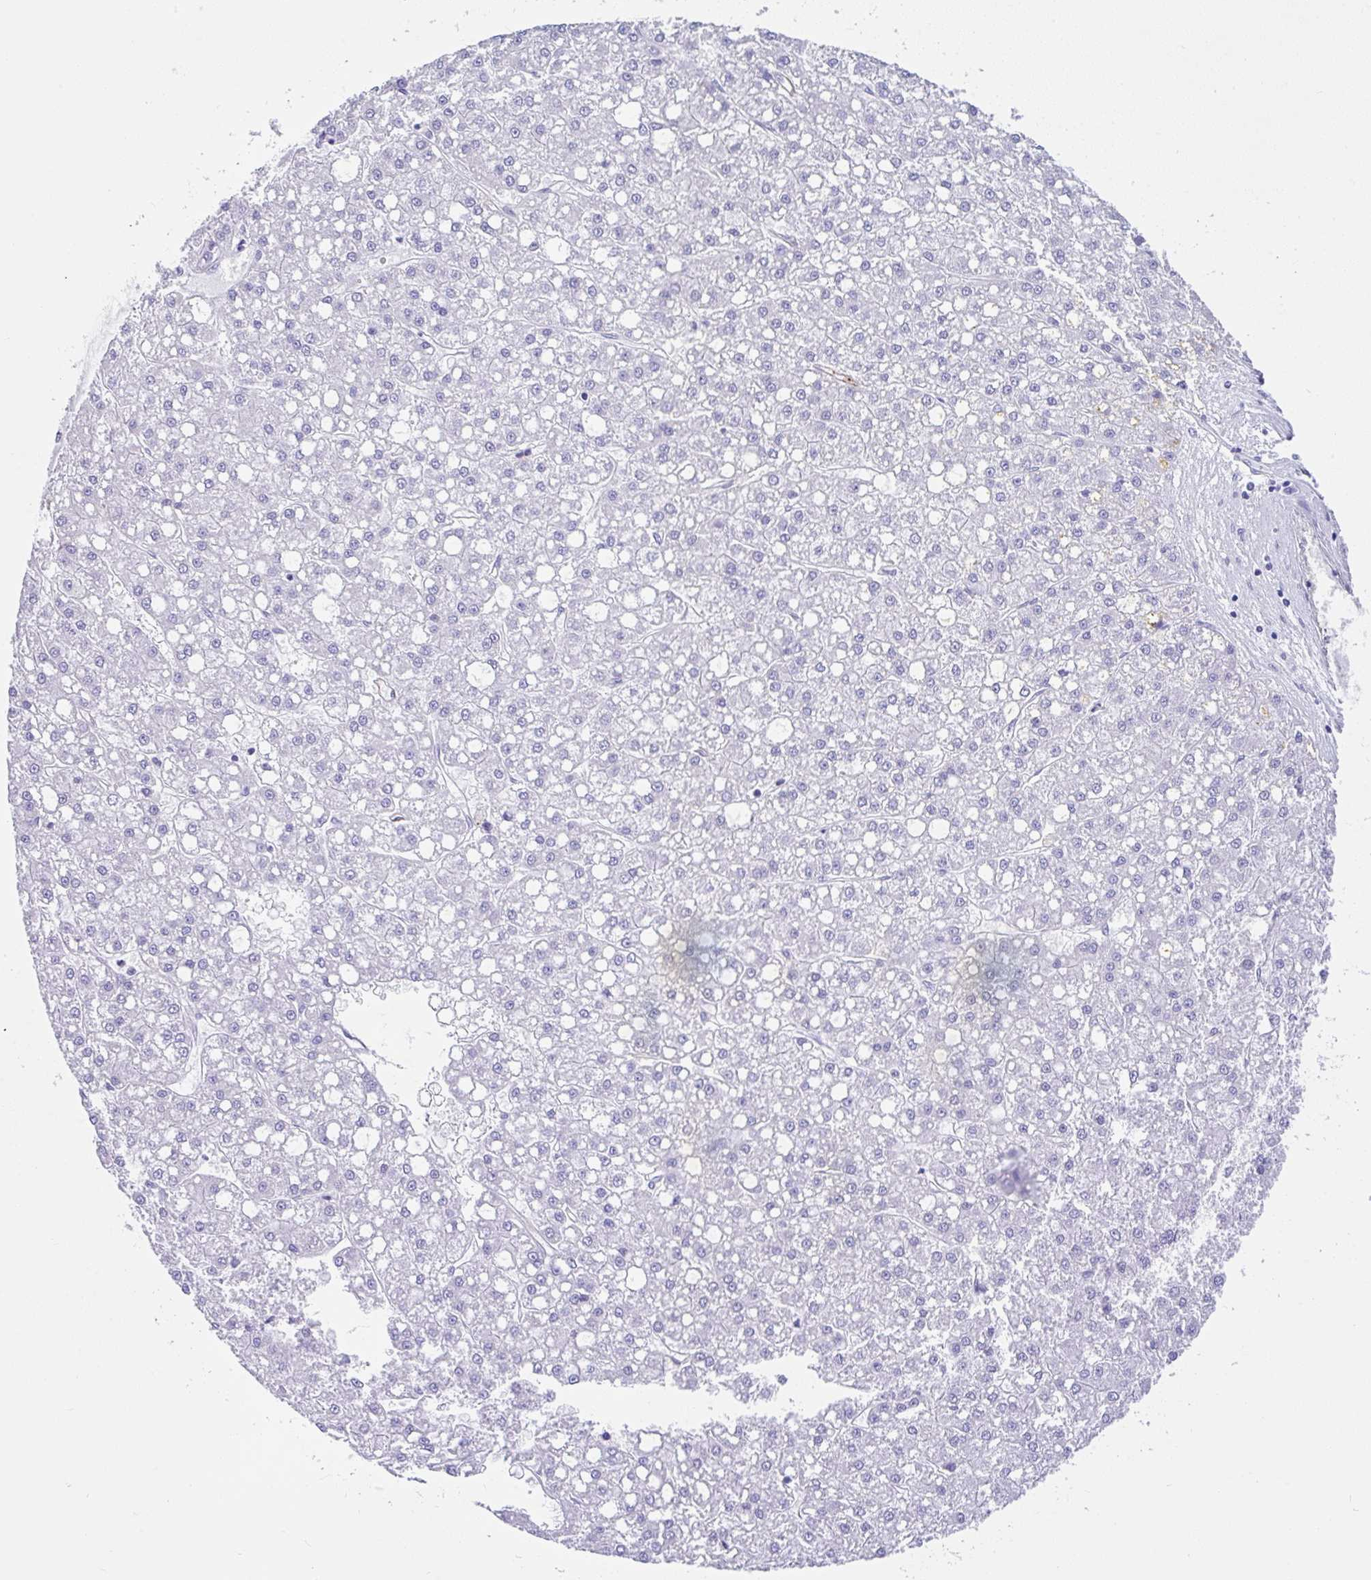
{"staining": {"intensity": "negative", "quantity": "none", "location": "none"}, "tissue": "liver cancer", "cell_type": "Tumor cells", "image_type": "cancer", "snomed": [{"axis": "morphology", "description": "Carcinoma, Hepatocellular, NOS"}, {"axis": "topography", "description": "Liver"}], "caption": "This histopathology image is of liver cancer (hepatocellular carcinoma) stained with IHC to label a protein in brown with the nuclei are counter-stained blue. There is no expression in tumor cells.", "gene": "FAM107A", "patient": {"sex": "male", "age": 67}}